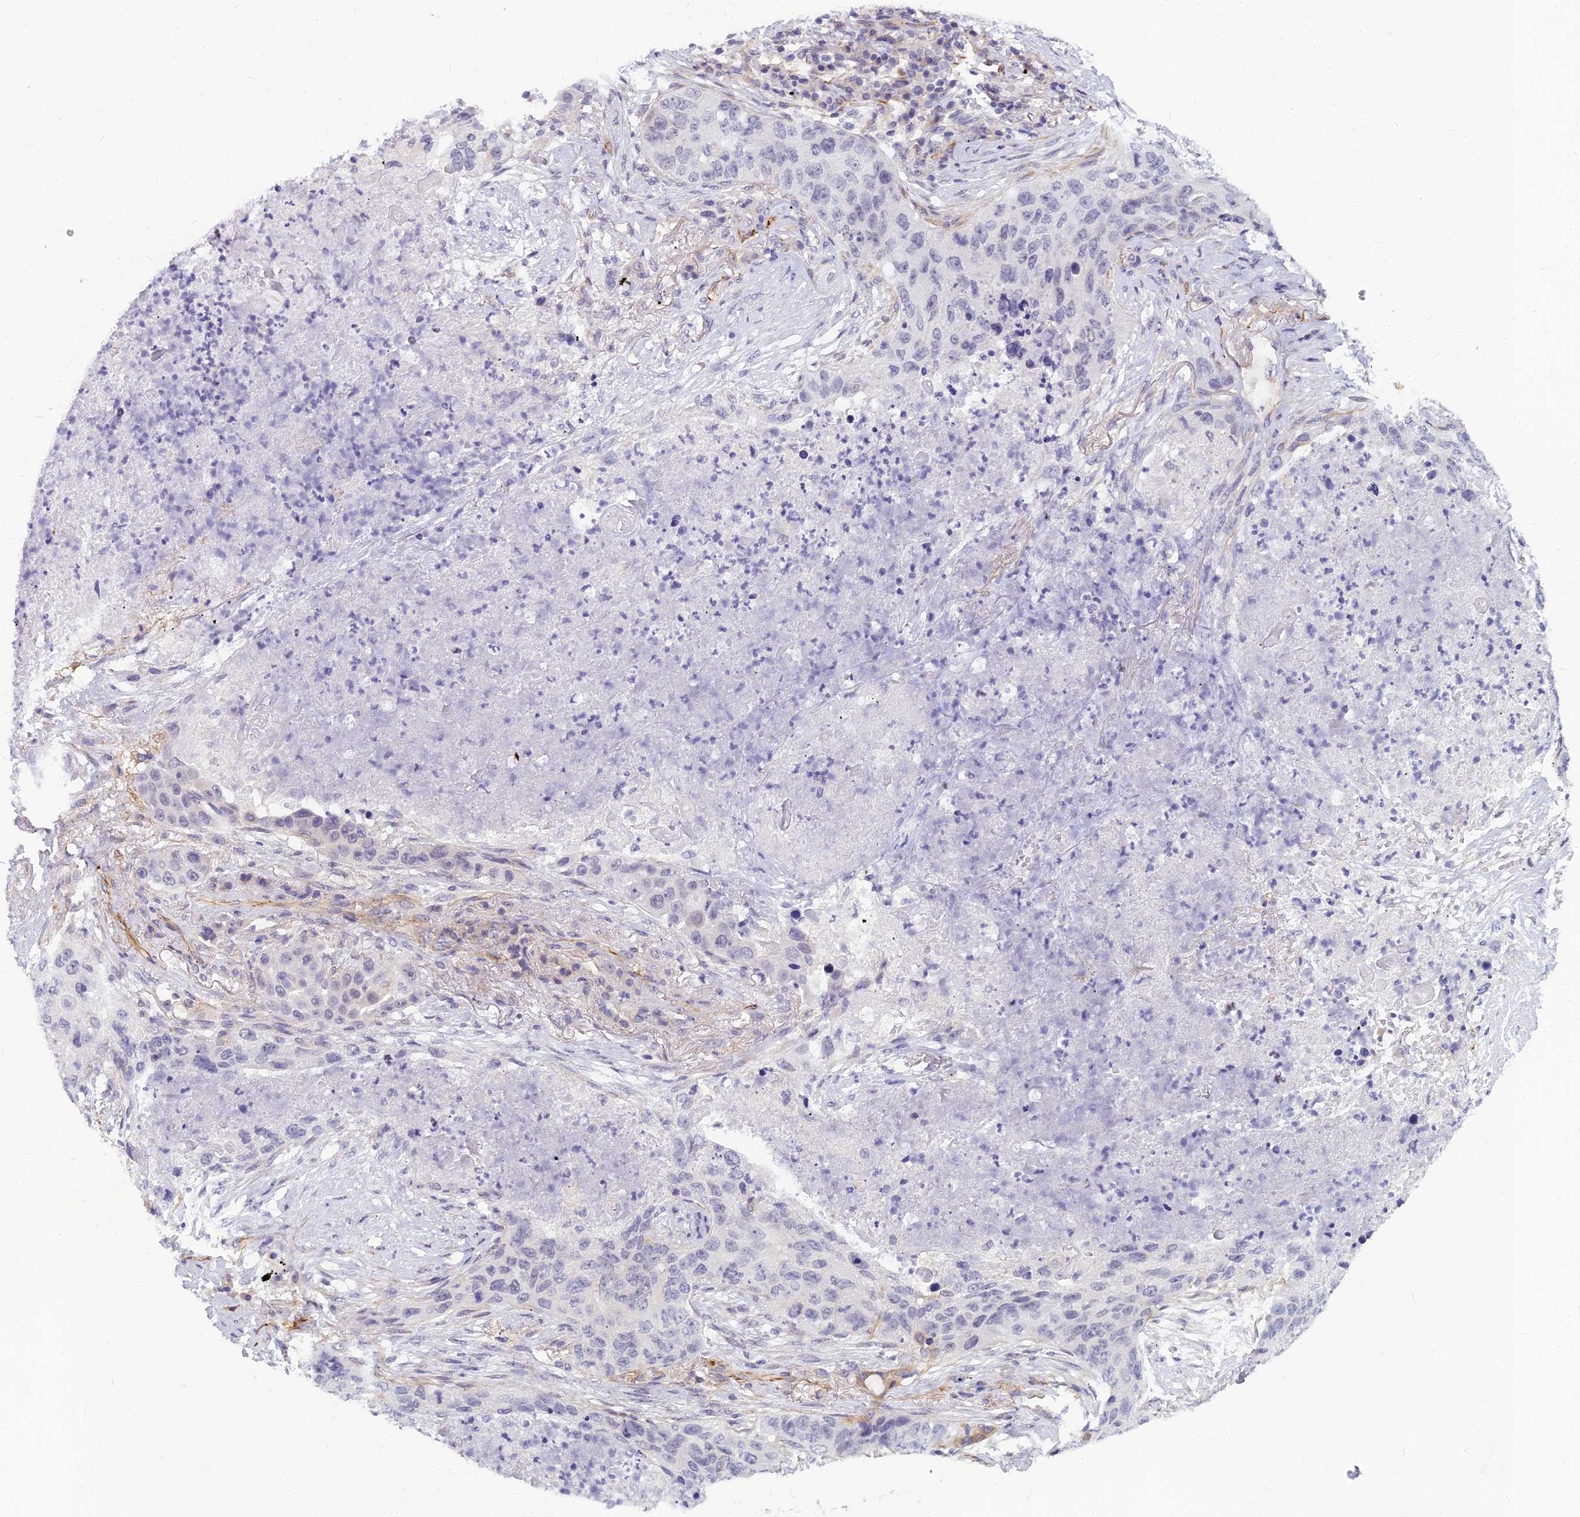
{"staining": {"intensity": "negative", "quantity": "none", "location": "none"}, "tissue": "lung cancer", "cell_type": "Tumor cells", "image_type": "cancer", "snomed": [{"axis": "morphology", "description": "Squamous cell carcinoma, NOS"}, {"axis": "topography", "description": "Lung"}], "caption": "Immunohistochemistry of lung cancer (squamous cell carcinoma) demonstrates no expression in tumor cells.", "gene": "RGL3", "patient": {"sex": "female", "age": 63}}